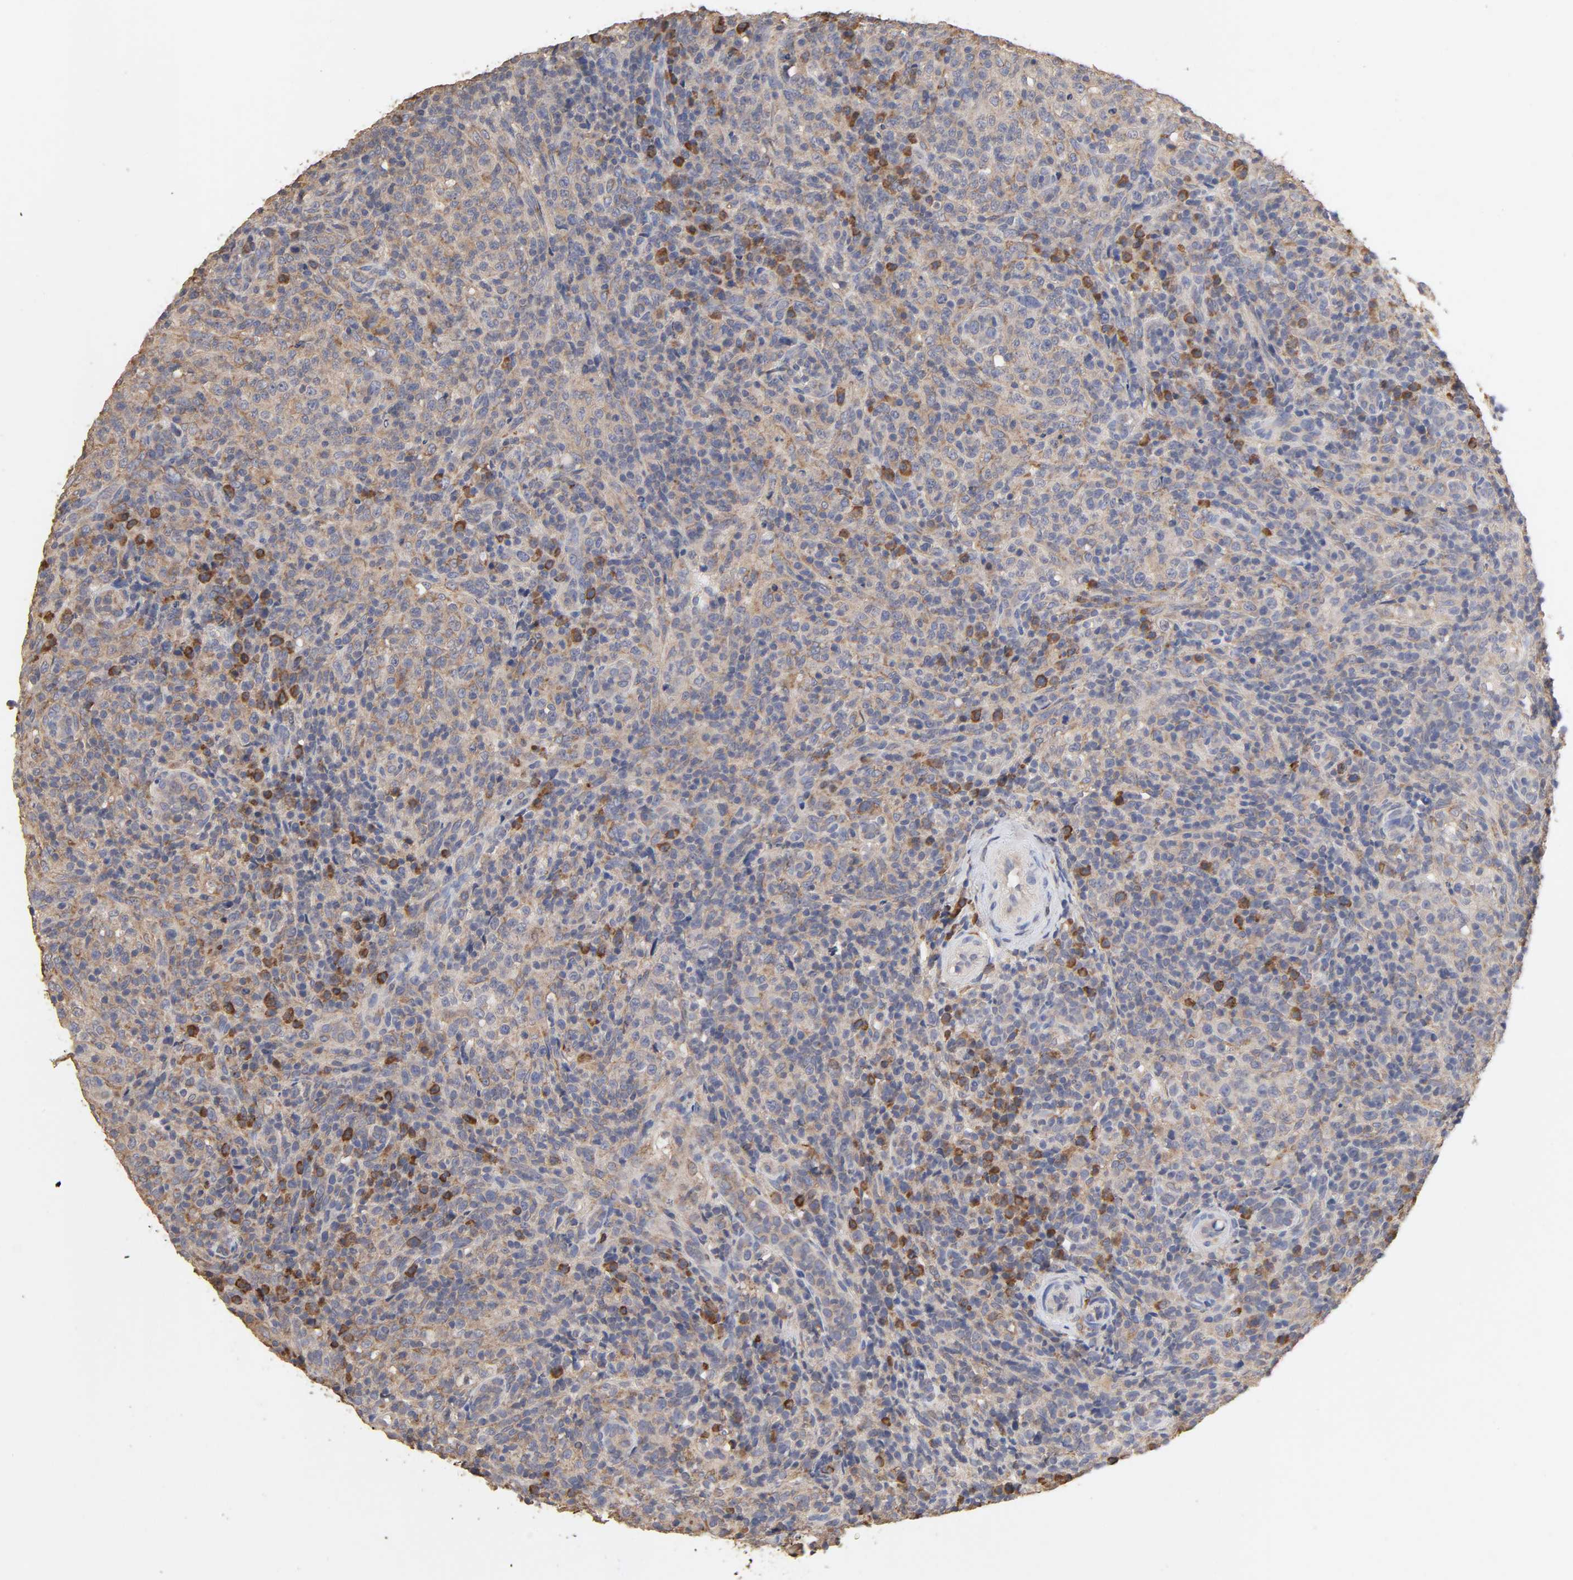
{"staining": {"intensity": "moderate", "quantity": ">75%", "location": "cytoplasmic/membranous"}, "tissue": "lymphoma", "cell_type": "Tumor cells", "image_type": "cancer", "snomed": [{"axis": "morphology", "description": "Malignant lymphoma, non-Hodgkin's type, High grade"}, {"axis": "topography", "description": "Lymph node"}], "caption": "Lymphoma was stained to show a protein in brown. There is medium levels of moderate cytoplasmic/membranous staining in approximately >75% of tumor cells.", "gene": "EIF4G2", "patient": {"sex": "female", "age": 76}}